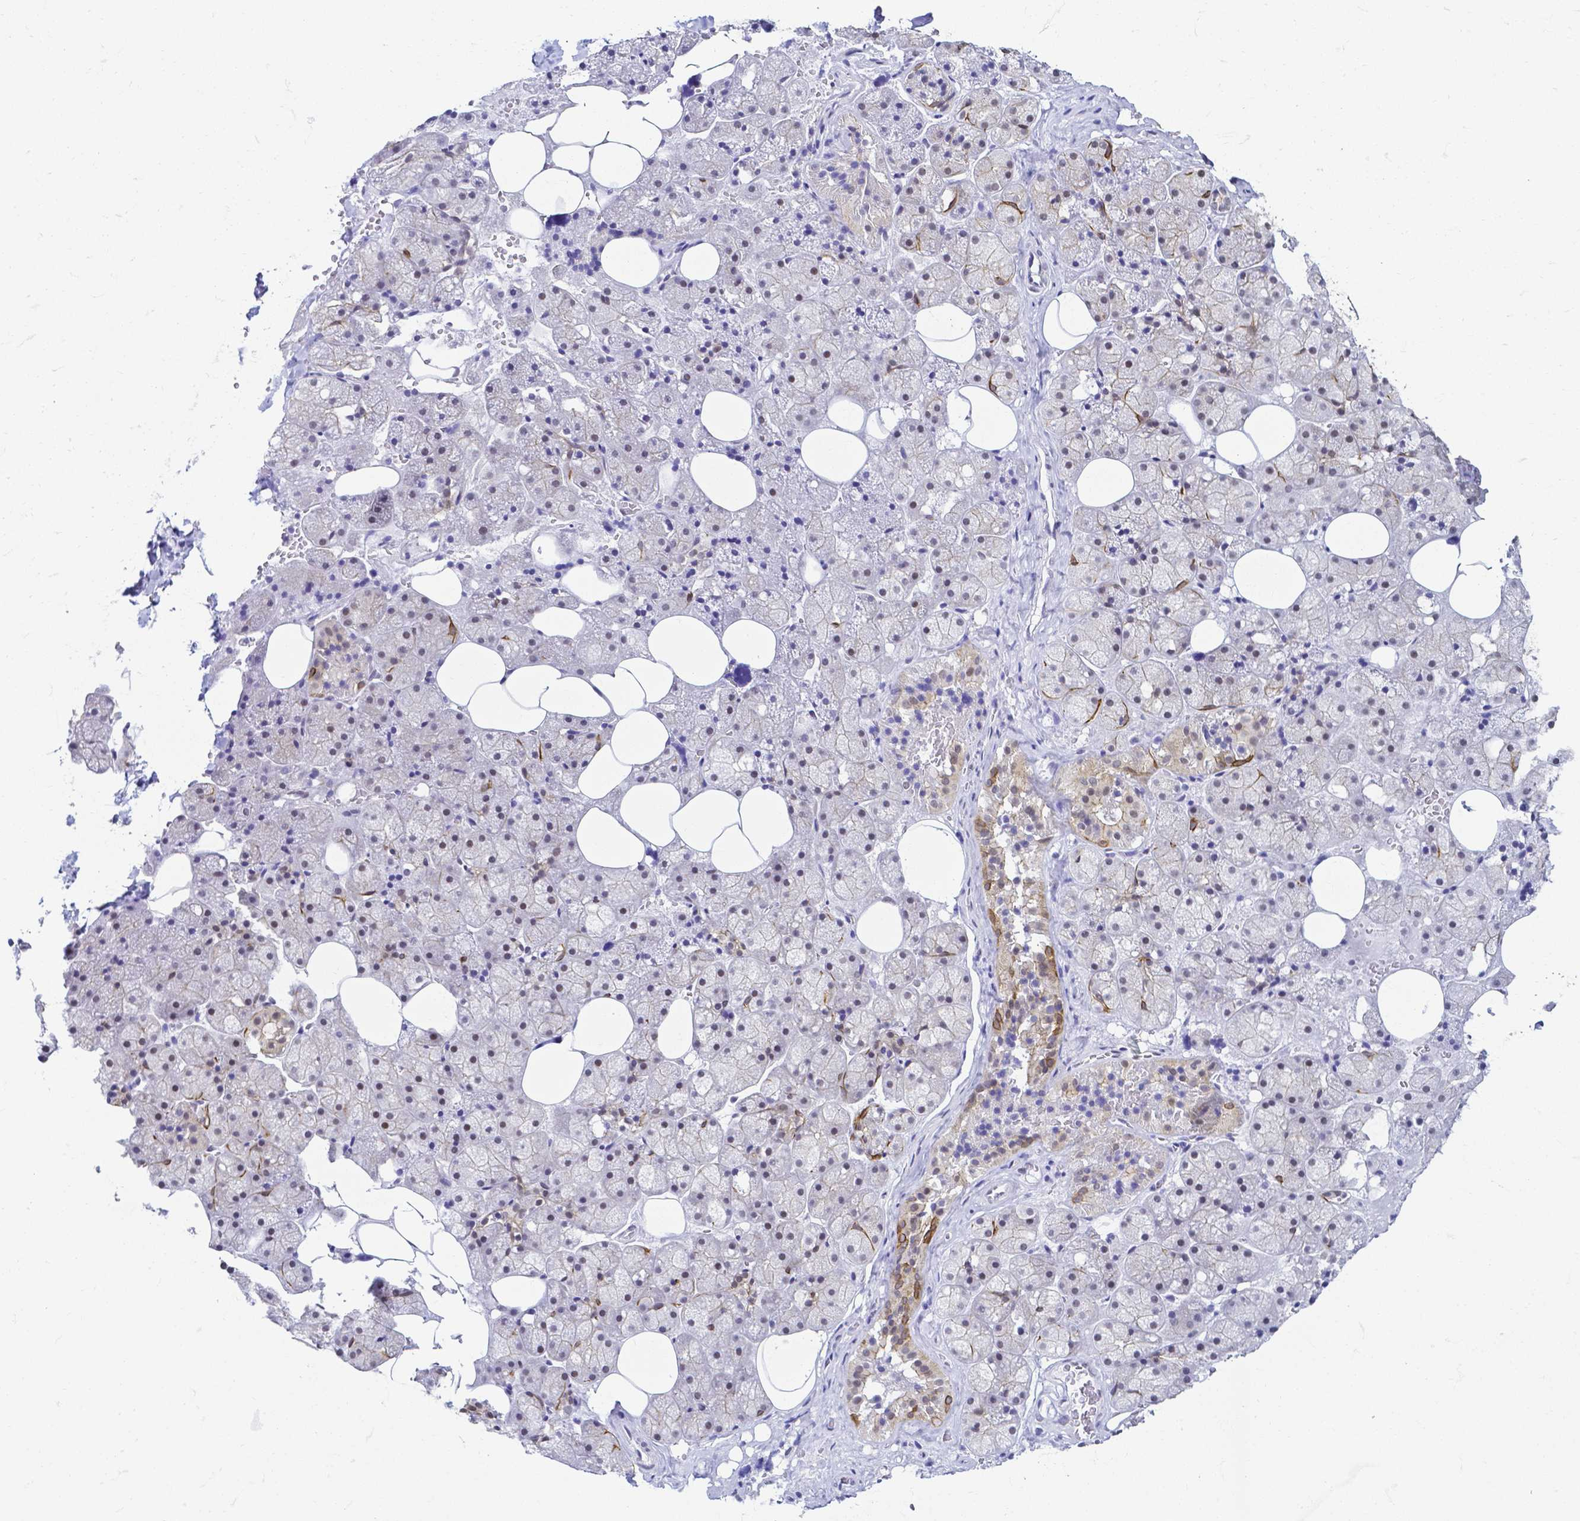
{"staining": {"intensity": "weak", "quantity": "<25%", "location": "cytoplasmic/membranous"}, "tissue": "salivary gland", "cell_type": "Glandular cells", "image_type": "normal", "snomed": [{"axis": "morphology", "description": "Normal tissue, NOS"}, {"axis": "topography", "description": "Salivary gland"}, {"axis": "topography", "description": "Peripheral nerve tissue"}], "caption": "DAB (3,3'-diaminobenzidine) immunohistochemical staining of normal salivary gland displays no significant positivity in glandular cells.", "gene": "FAM83G", "patient": {"sex": "male", "age": 38}}